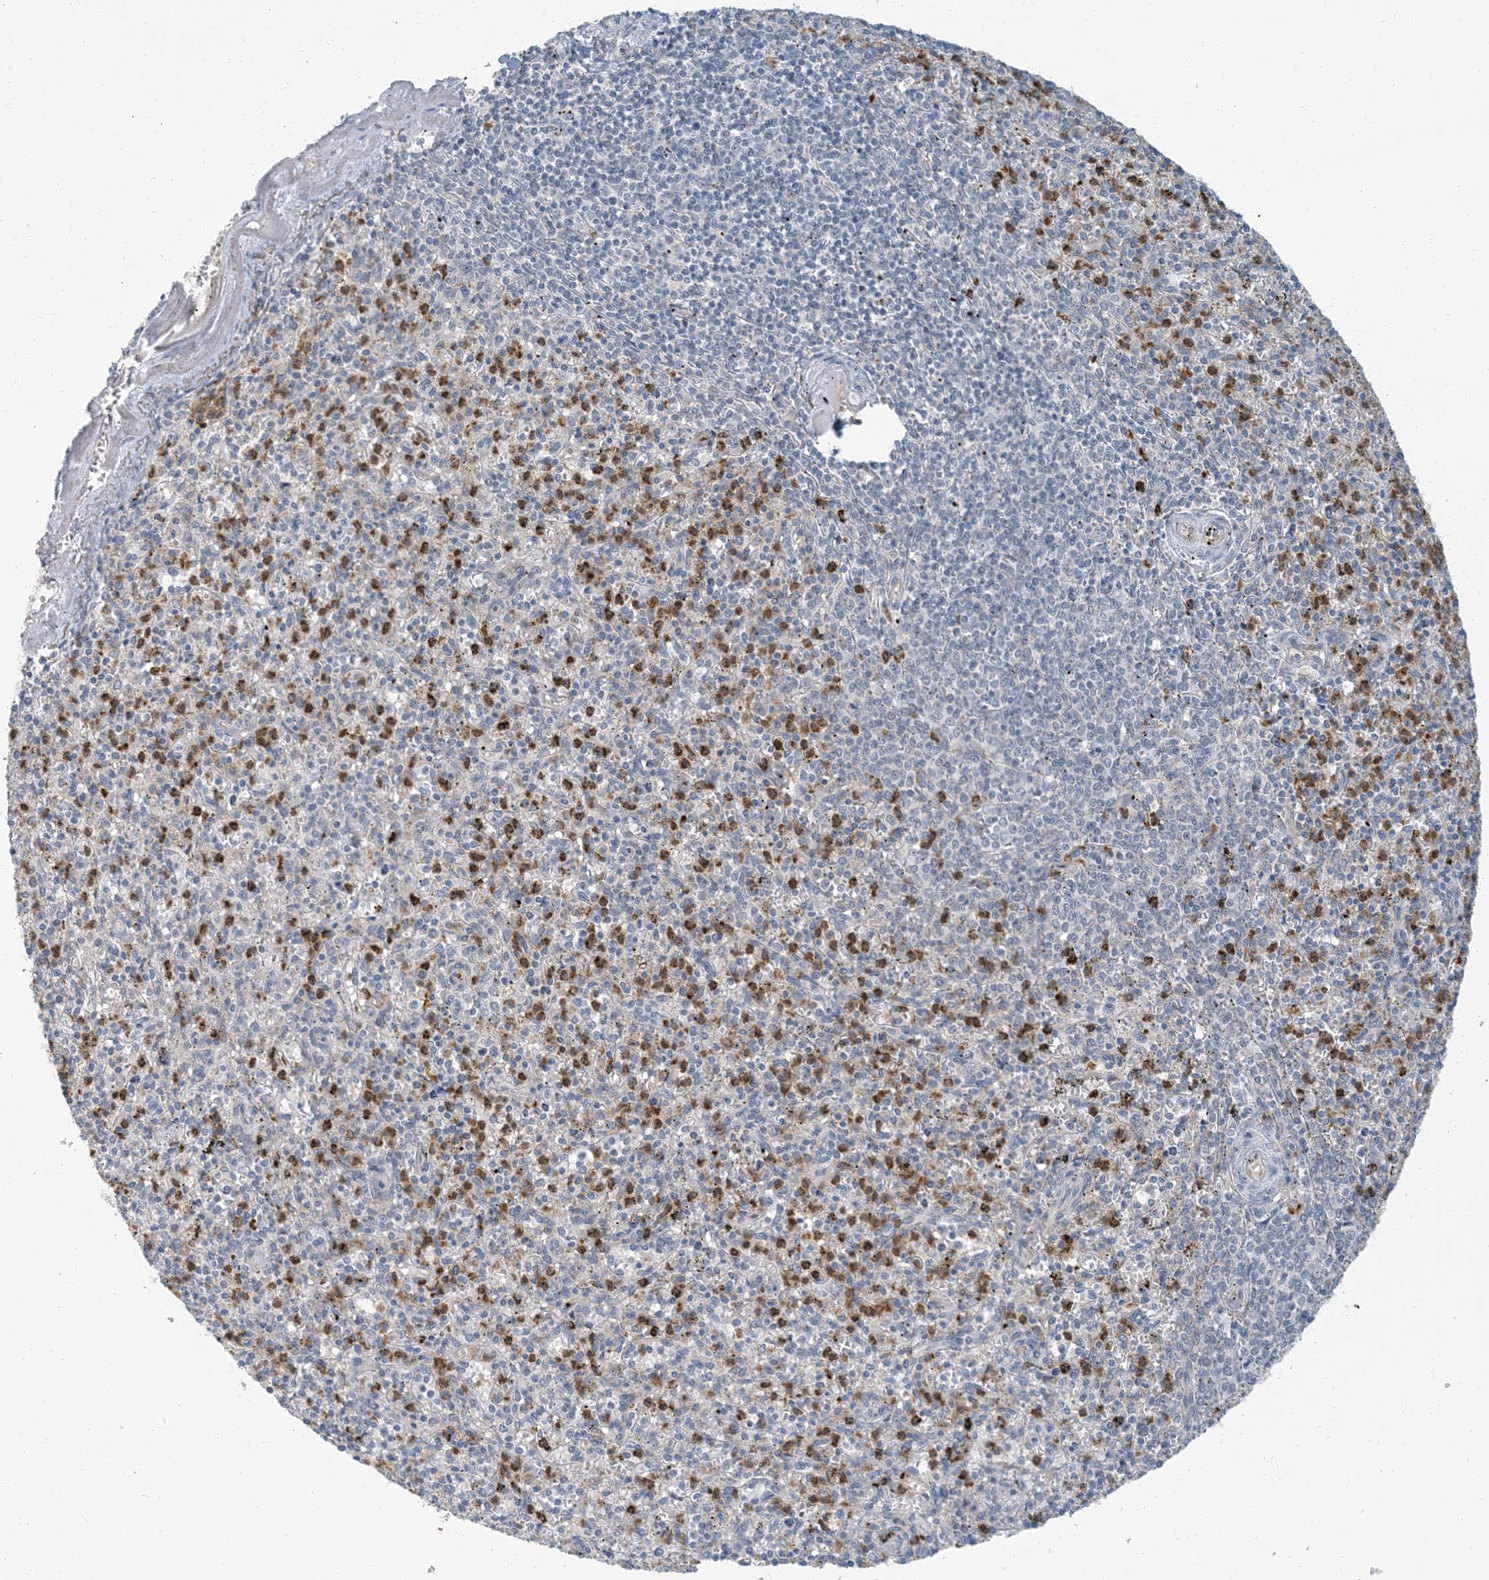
{"staining": {"intensity": "moderate", "quantity": "25%-75%", "location": "cytoplasmic/membranous"}, "tissue": "spleen", "cell_type": "Cells in red pulp", "image_type": "normal", "snomed": [{"axis": "morphology", "description": "Normal tissue, NOS"}, {"axis": "topography", "description": "Spleen"}], "caption": "A histopathology image of spleen stained for a protein reveals moderate cytoplasmic/membranous brown staining in cells in red pulp. (Brightfield microscopy of DAB IHC at high magnification).", "gene": "EPHA4", "patient": {"sex": "male", "age": 72}}